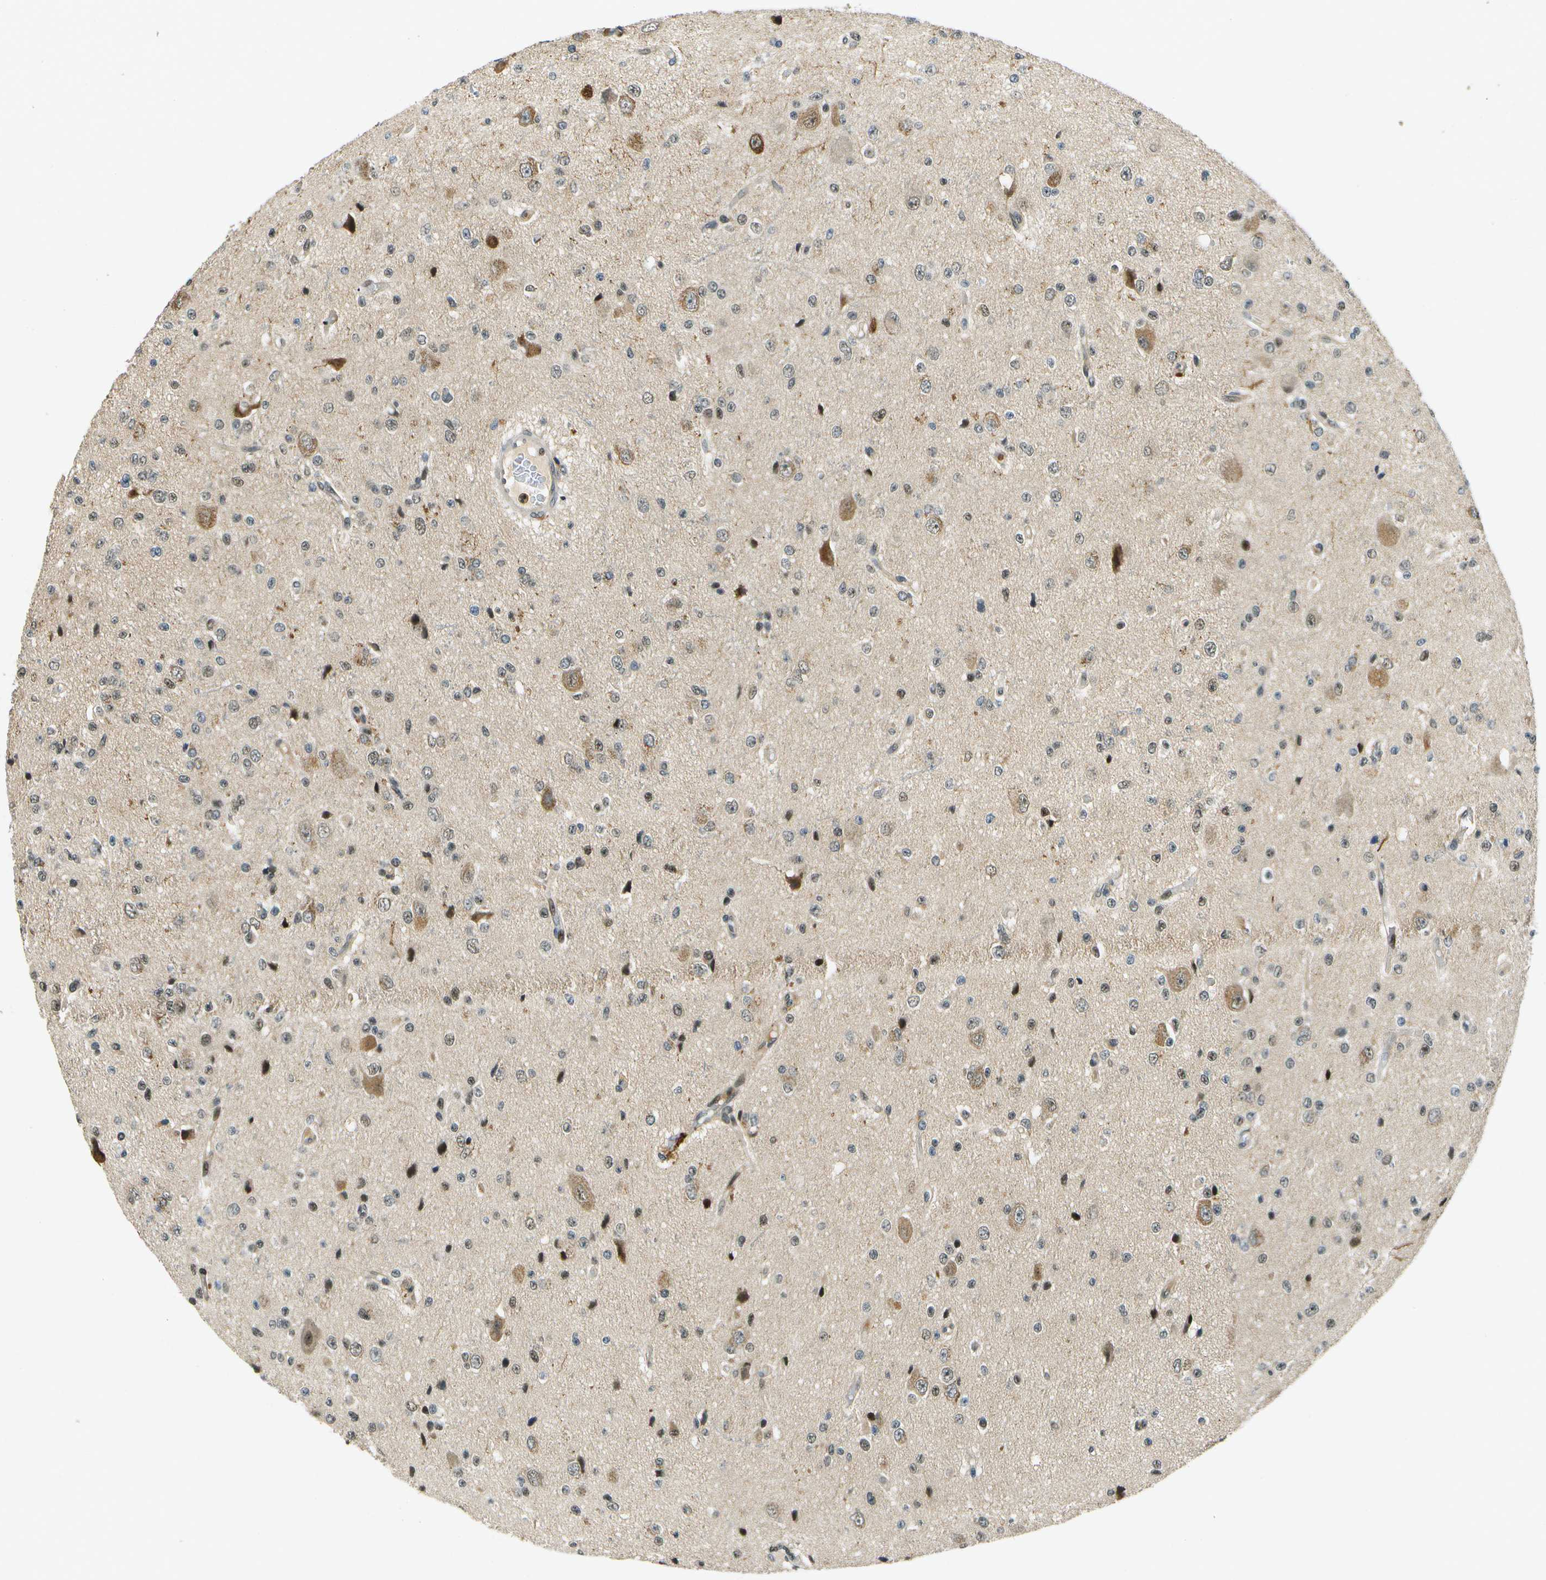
{"staining": {"intensity": "weak", "quantity": "<25%", "location": "nuclear"}, "tissue": "glioma", "cell_type": "Tumor cells", "image_type": "cancer", "snomed": [{"axis": "morphology", "description": "Glioma, malignant, High grade"}, {"axis": "topography", "description": "pancreas cauda"}], "caption": "Malignant glioma (high-grade) stained for a protein using IHC displays no positivity tumor cells.", "gene": "GANC", "patient": {"sex": "male", "age": 60}}